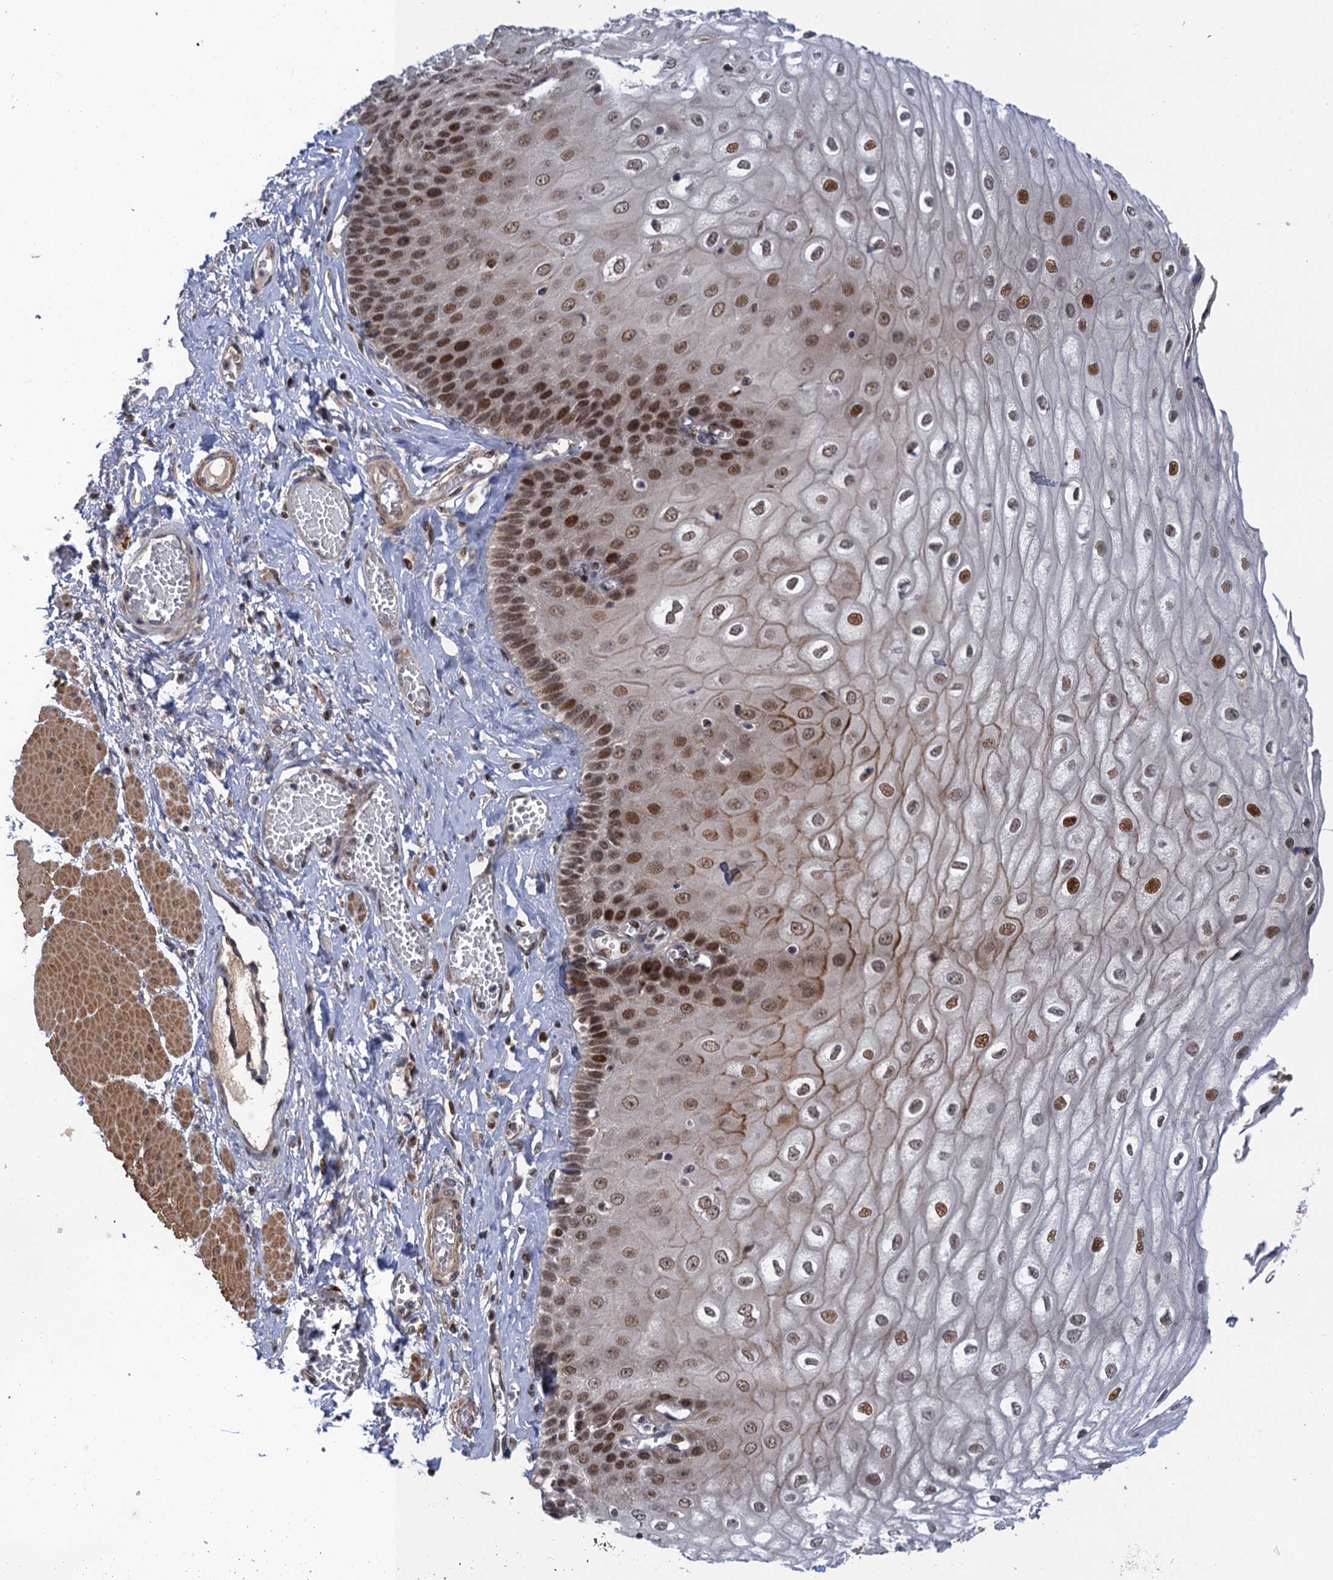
{"staining": {"intensity": "strong", "quantity": "25%-75%", "location": "nuclear"}, "tissue": "esophagus", "cell_type": "Squamous epithelial cells", "image_type": "normal", "snomed": [{"axis": "morphology", "description": "Normal tissue, NOS"}, {"axis": "topography", "description": "Esophagus"}], "caption": "Immunohistochemical staining of unremarkable human esophagus displays 25%-75% levels of strong nuclear protein positivity in approximately 25%-75% of squamous epithelial cells. (IHC, brightfield microscopy, high magnification).", "gene": "NEK8", "patient": {"sex": "male", "age": 60}}